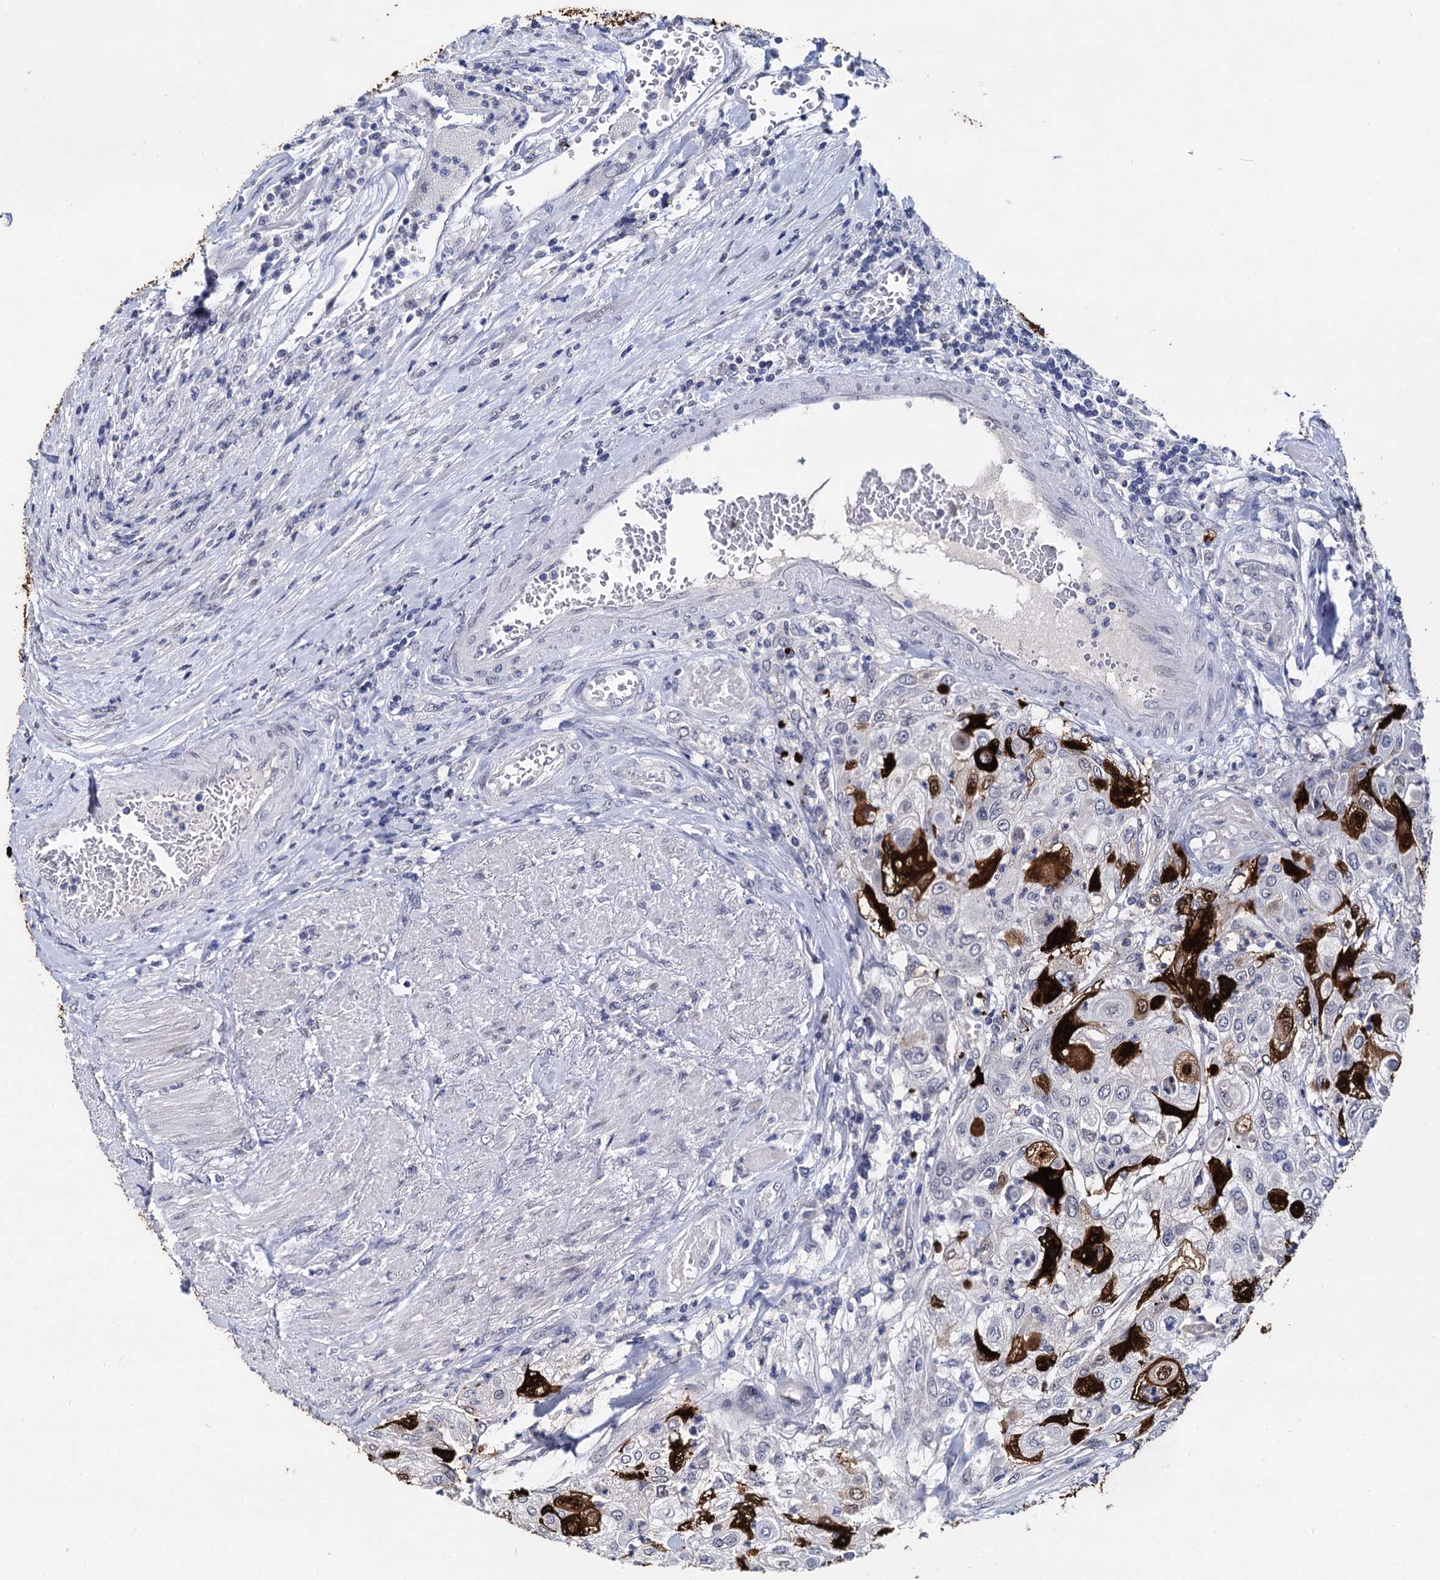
{"staining": {"intensity": "strong", "quantity": "<25%", "location": "cytoplasmic/membranous,nuclear"}, "tissue": "urothelial cancer", "cell_type": "Tumor cells", "image_type": "cancer", "snomed": [{"axis": "morphology", "description": "Urothelial carcinoma, High grade"}, {"axis": "topography", "description": "Urinary bladder"}], "caption": "Human urothelial cancer stained with a protein marker reveals strong staining in tumor cells.", "gene": "MAGEA4", "patient": {"sex": "female", "age": 79}}